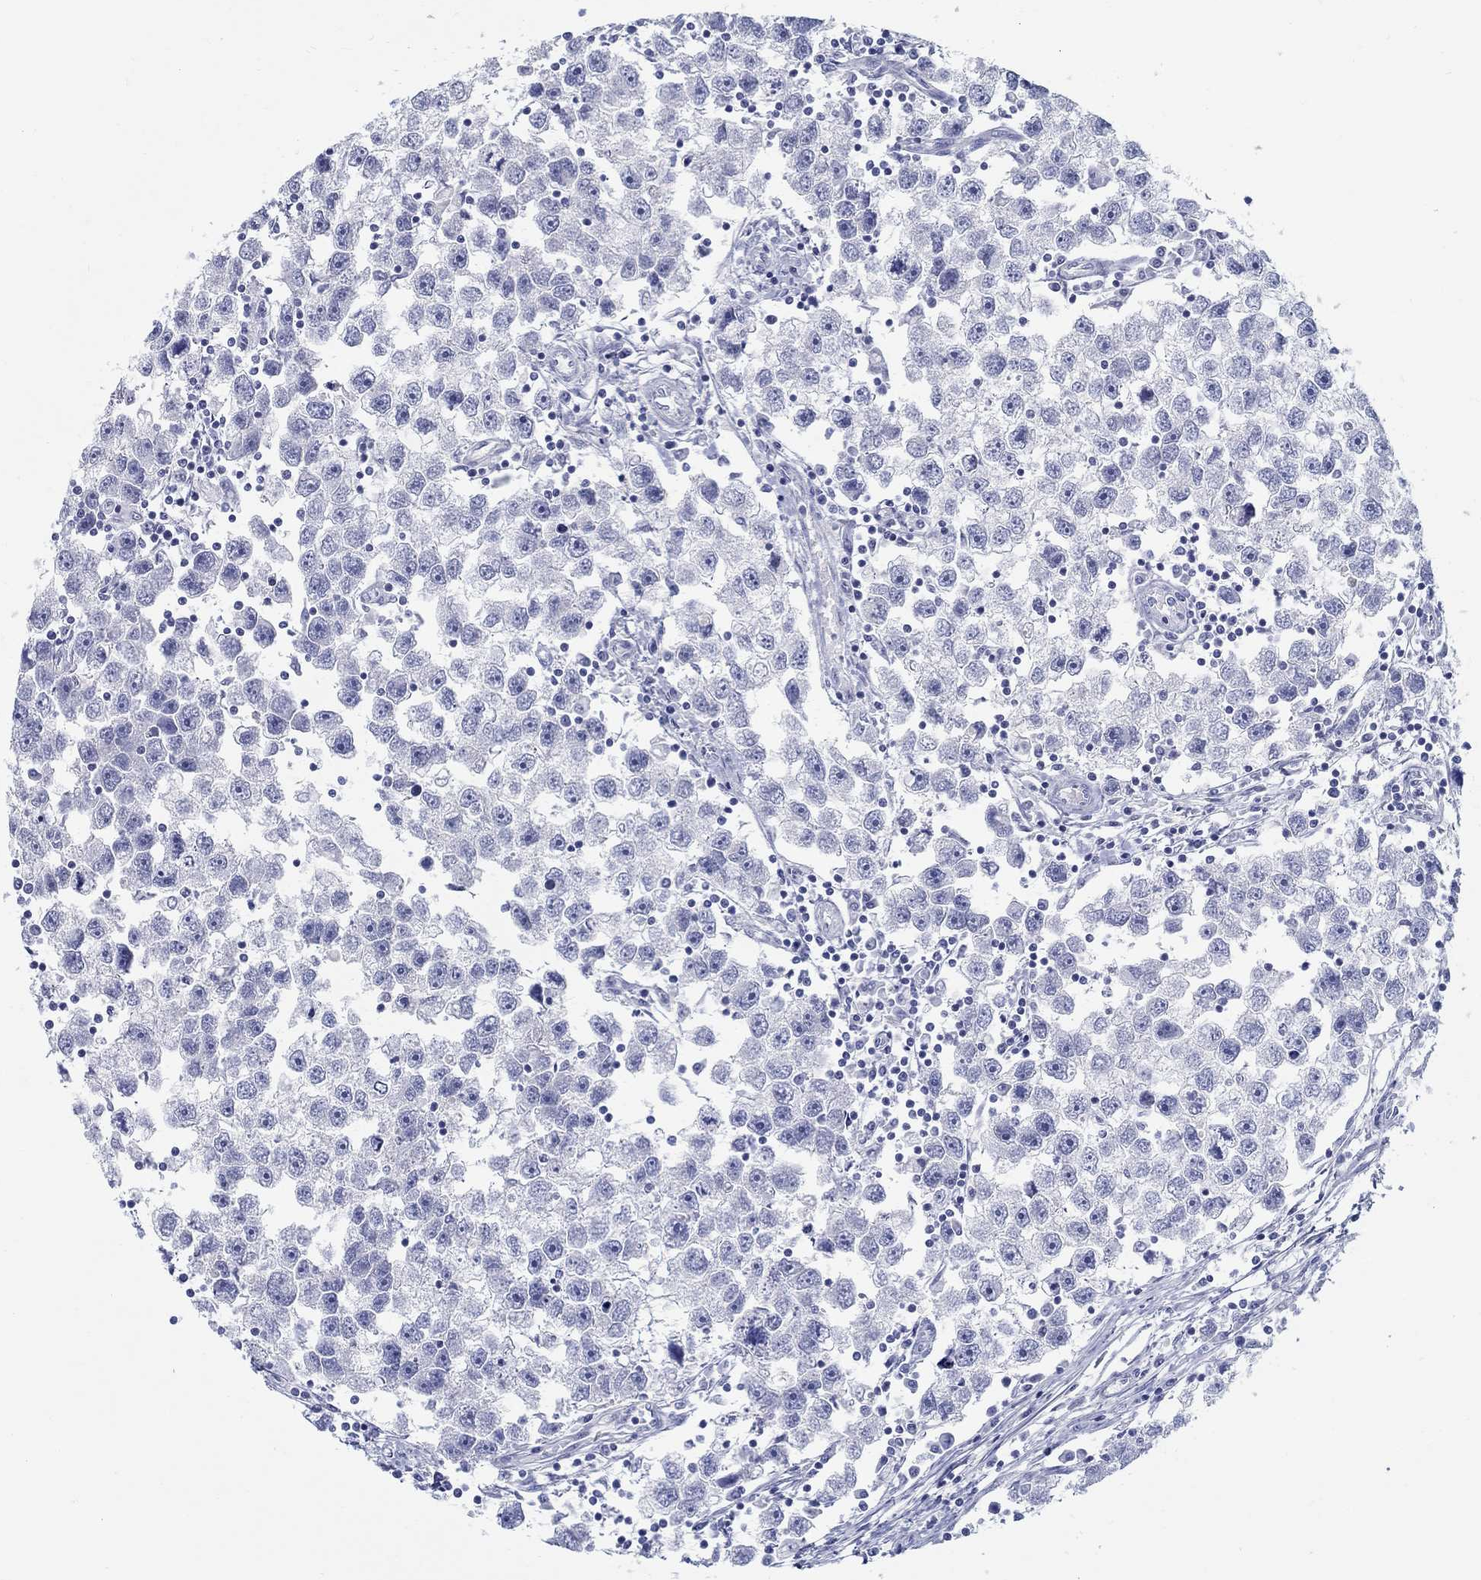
{"staining": {"intensity": "negative", "quantity": "none", "location": "none"}, "tissue": "testis cancer", "cell_type": "Tumor cells", "image_type": "cancer", "snomed": [{"axis": "morphology", "description": "Seminoma, NOS"}, {"axis": "topography", "description": "Testis"}], "caption": "This photomicrograph is of testis cancer stained with immunohistochemistry to label a protein in brown with the nuclei are counter-stained blue. There is no staining in tumor cells.", "gene": "LAMP5", "patient": {"sex": "male", "age": 30}}